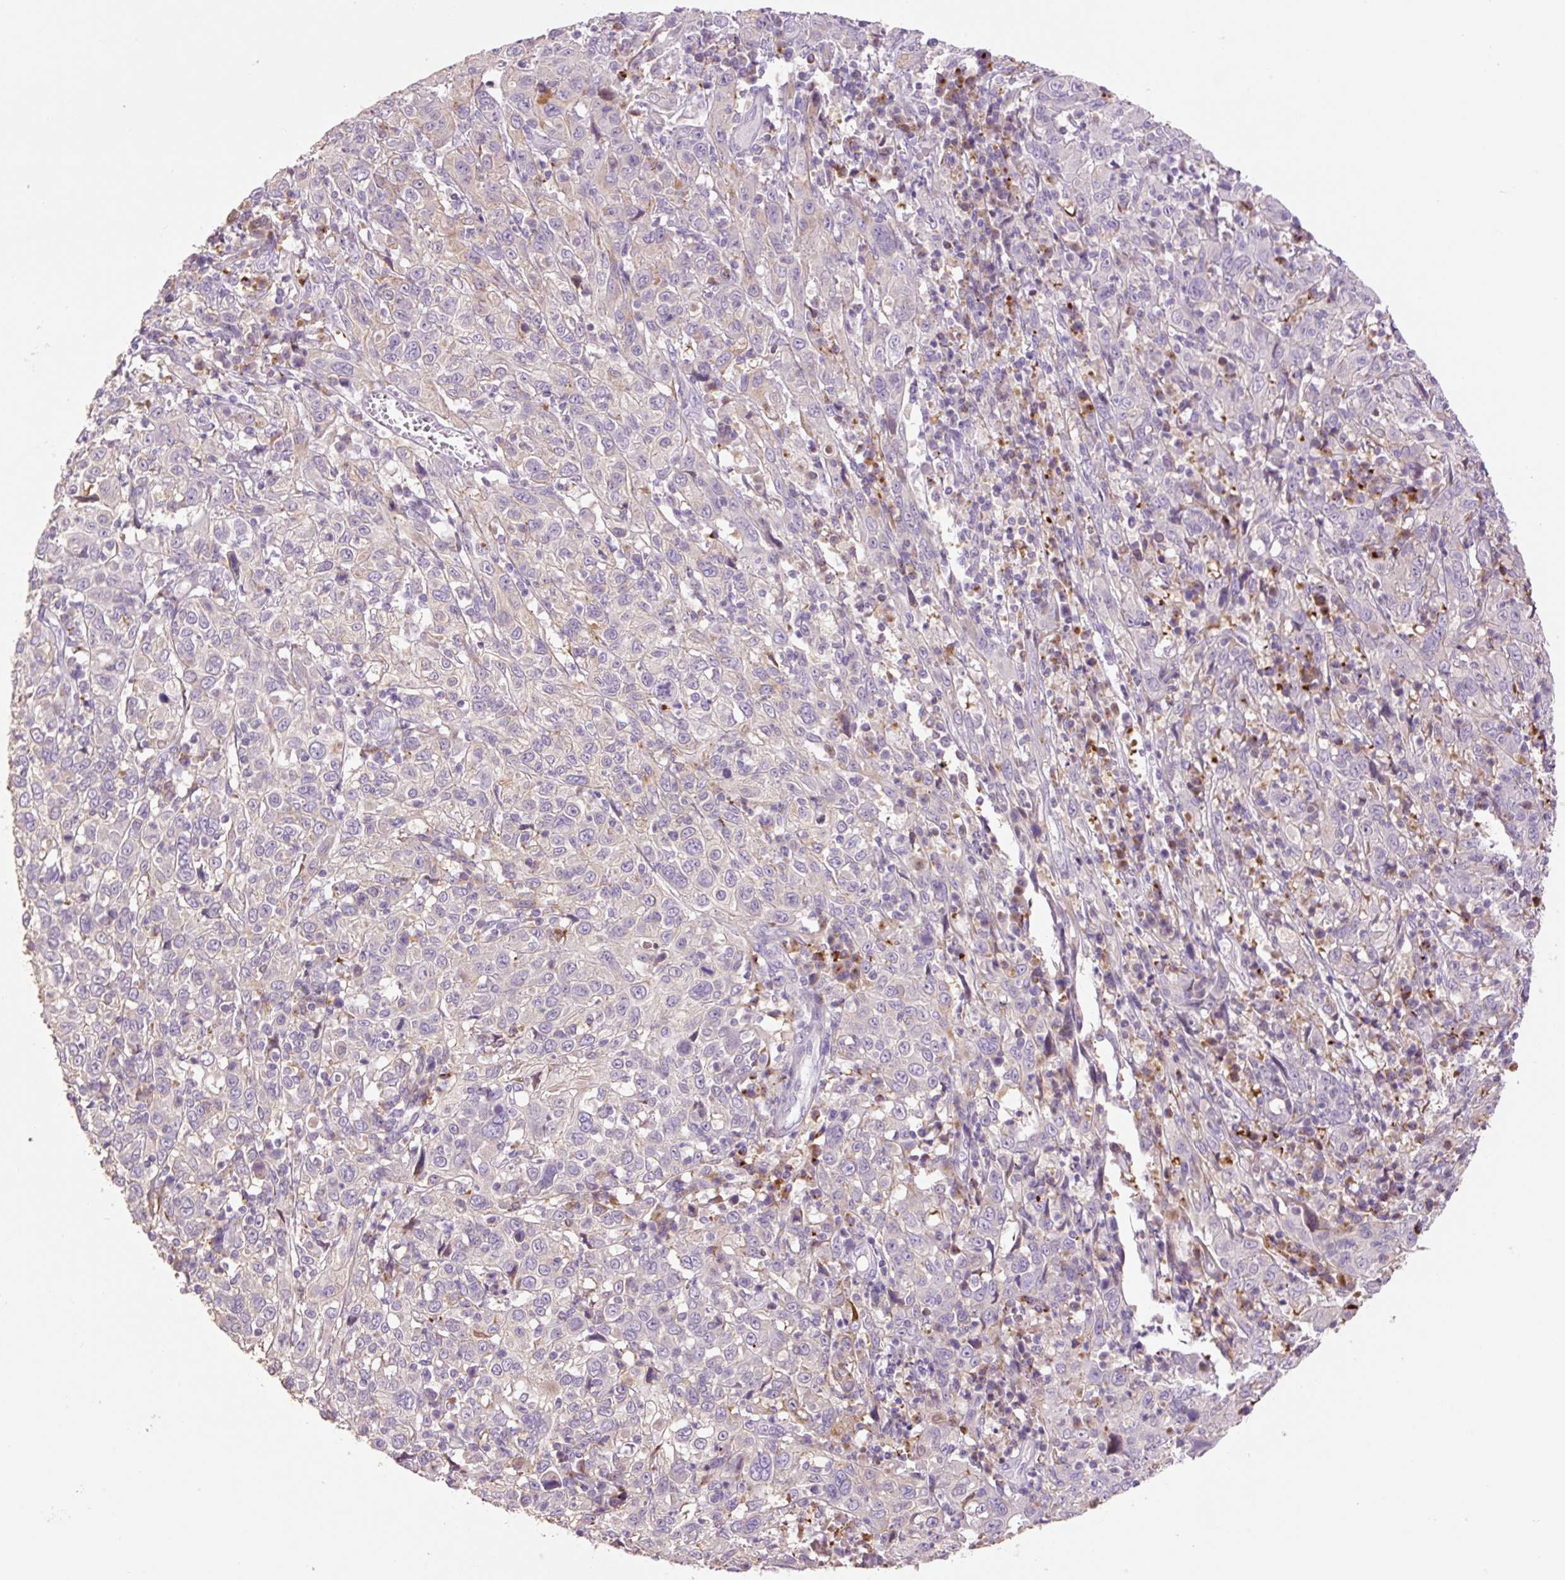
{"staining": {"intensity": "weak", "quantity": "<25%", "location": "cytoplasmic/membranous"}, "tissue": "cervical cancer", "cell_type": "Tumor cells", "image_type": "cancer", "snomed": [{"axis": "morphology", "description": "Squamous cell carcinoma, NOS"}, {"axis": "topography", "description": "Cervix"}], "caption": "Cervical cancer was stained to show a protein in brown. There is no significant positivity in tumor cells.", "gene": "HAX1", "patient": {"sex": "female", "age": 46}}